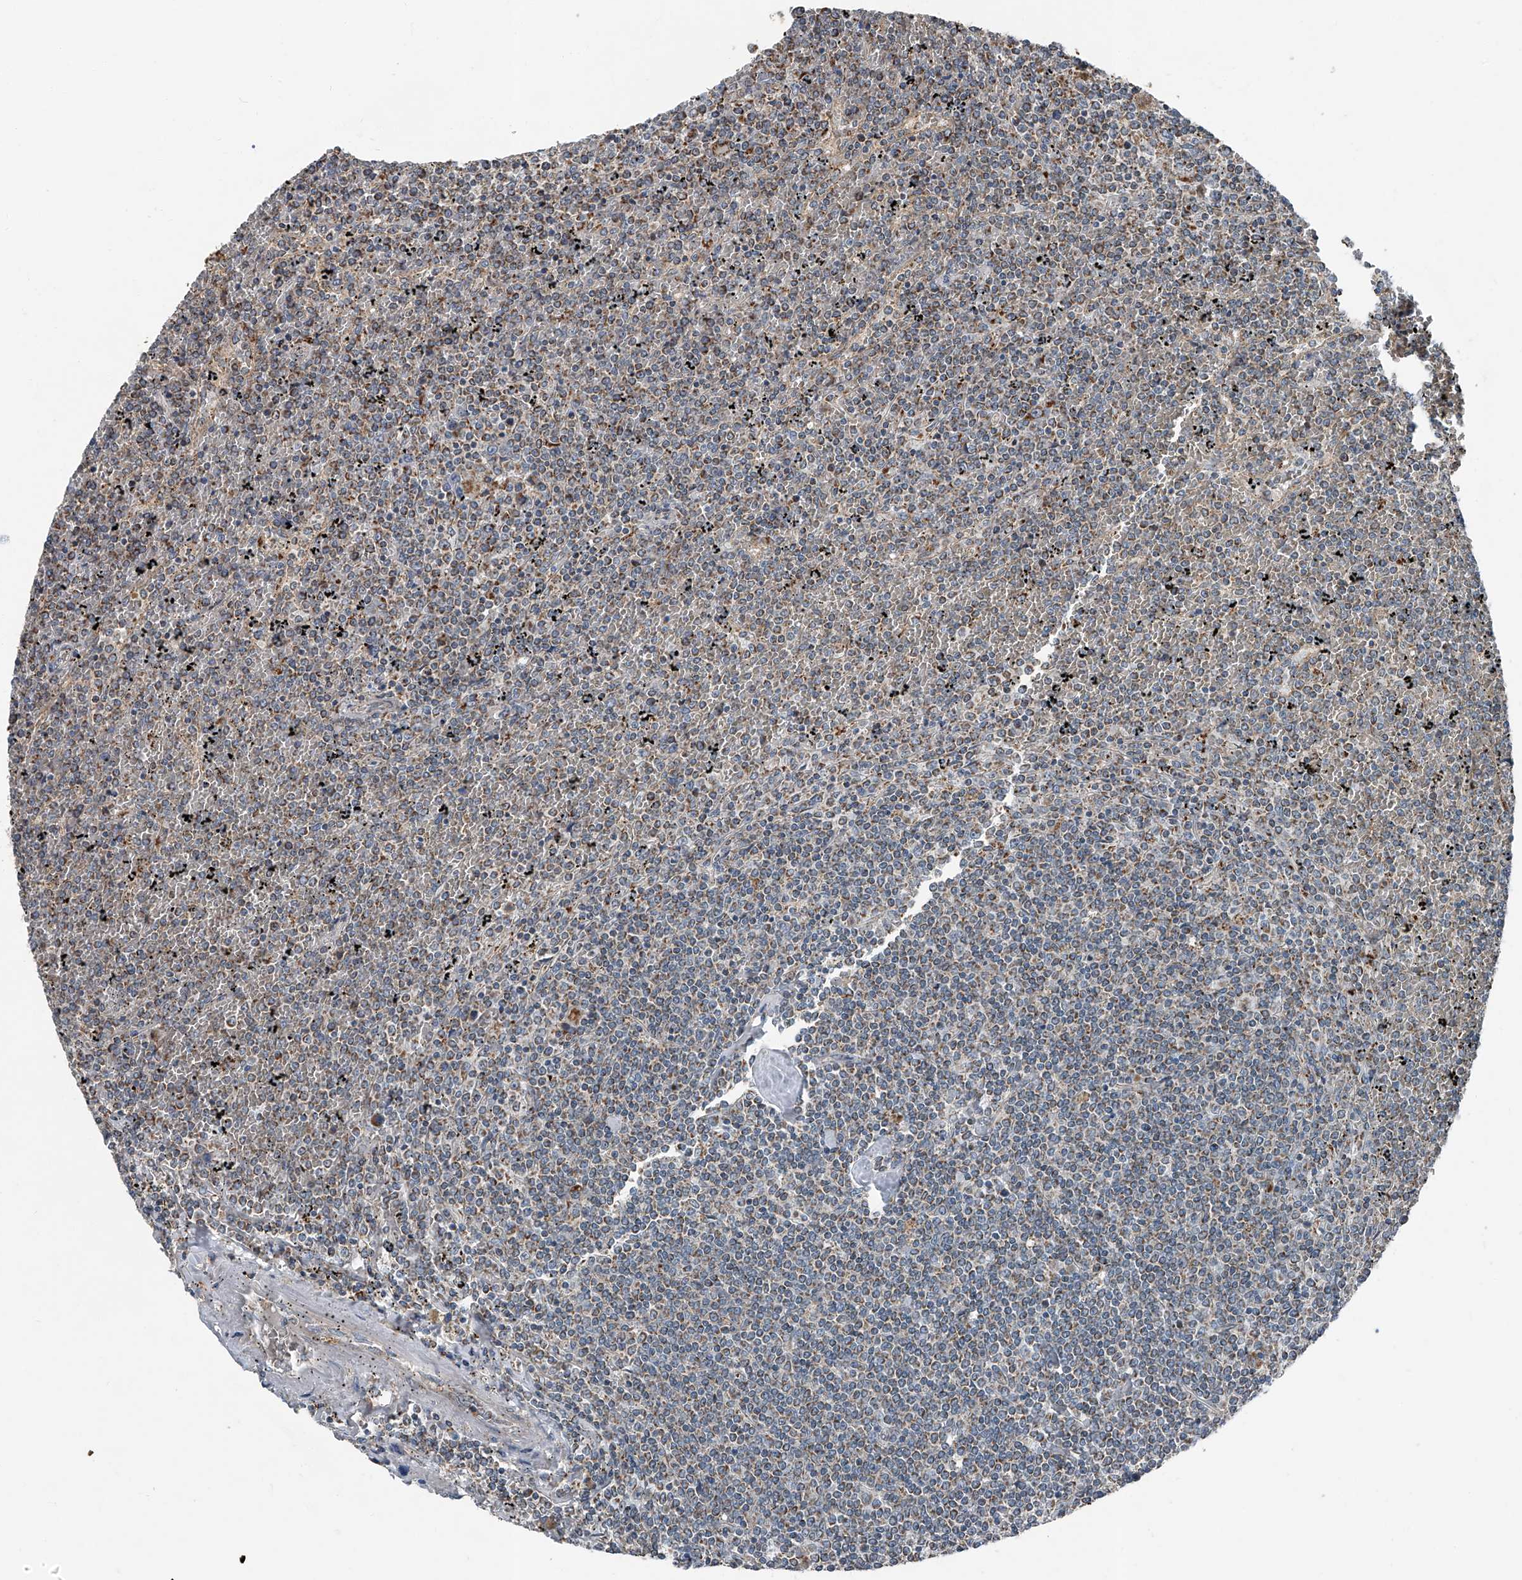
{"staining": {"intensity": "moderate", "quantity": "25%-75%", "location": "cytoplasmic/membranous"}, "tissue": "lymphoma", "cell_type": "Tumor cells", "image_type": "cancer", "snomed": [{"axis": "morphology", "description": "Malignant lymphoma, non-Hodgkin's type, Low grade"}, {"axis": "topography", "description": "Spleen"}], "caption": "Immunohistochemical staining of lymphoma exhibits moderate cytoplasmic/membranous protein expression in about 25%-75% of tumor cells.", "gene": "CHRNA7", "patient": {"sex": "female", "age": 19}}